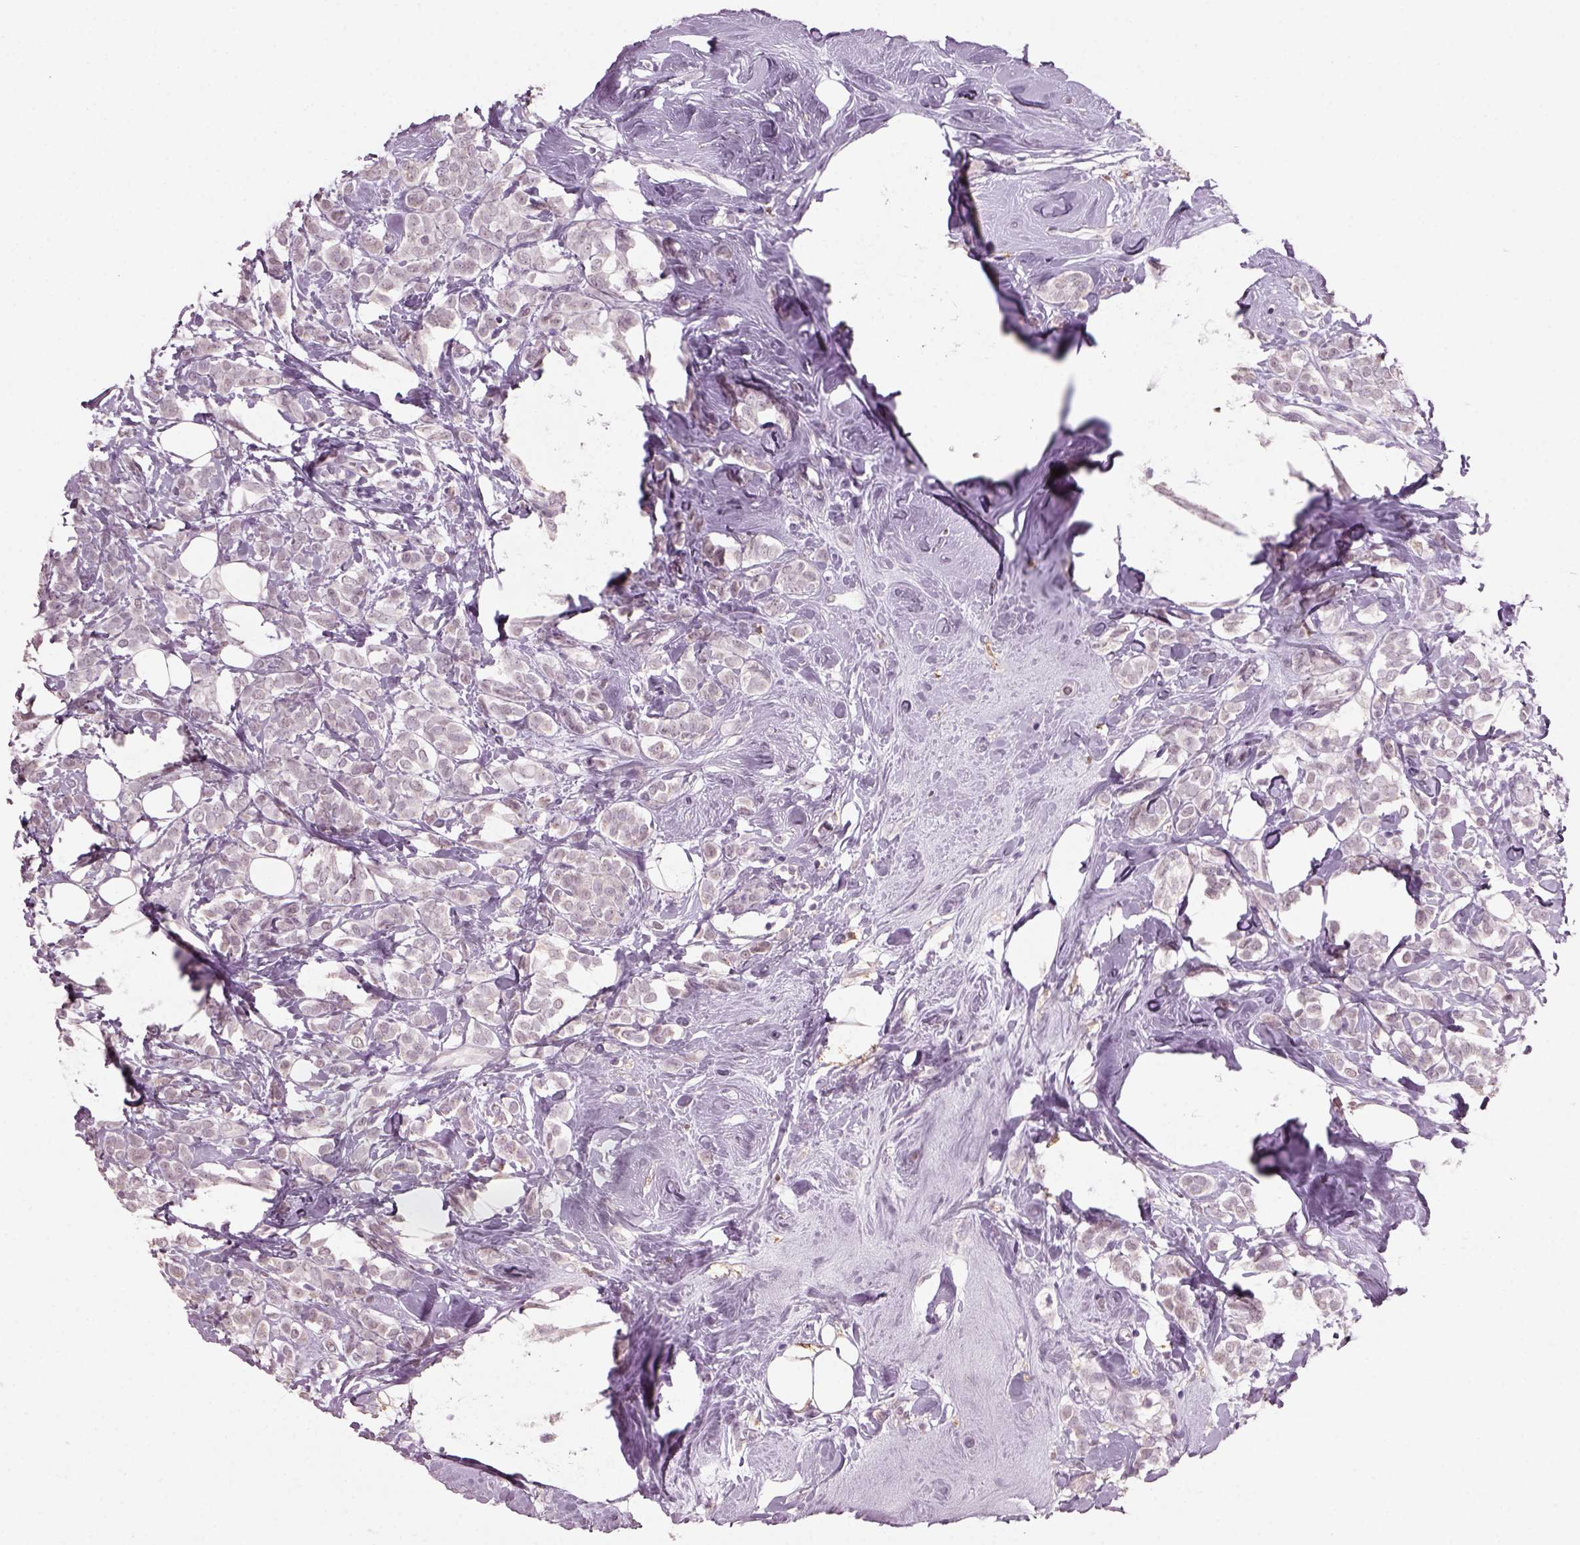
{"staining": {"intensity": "negative", "quantity": "none", "location": "none"}, "tissue": "breast cancer", "cell_type": "Tumor cells", "image_type": "cancer", "snomed": [{"axis": "morphology", "description": "Lobular carcinoma"}, {"axis": "topography", "description": "Breast"}], "caption": "This photomicrograph is of lobular carcinoma (breast) stained with immunohistochemistry to label a protein in brown with the nuclei are counter-stained blue. There is no staining in tumor cells. (IHC, brightfield microscopy, high magnification).", "gene": "NAT8", "patient": {"sex": "female", "age": 49}}